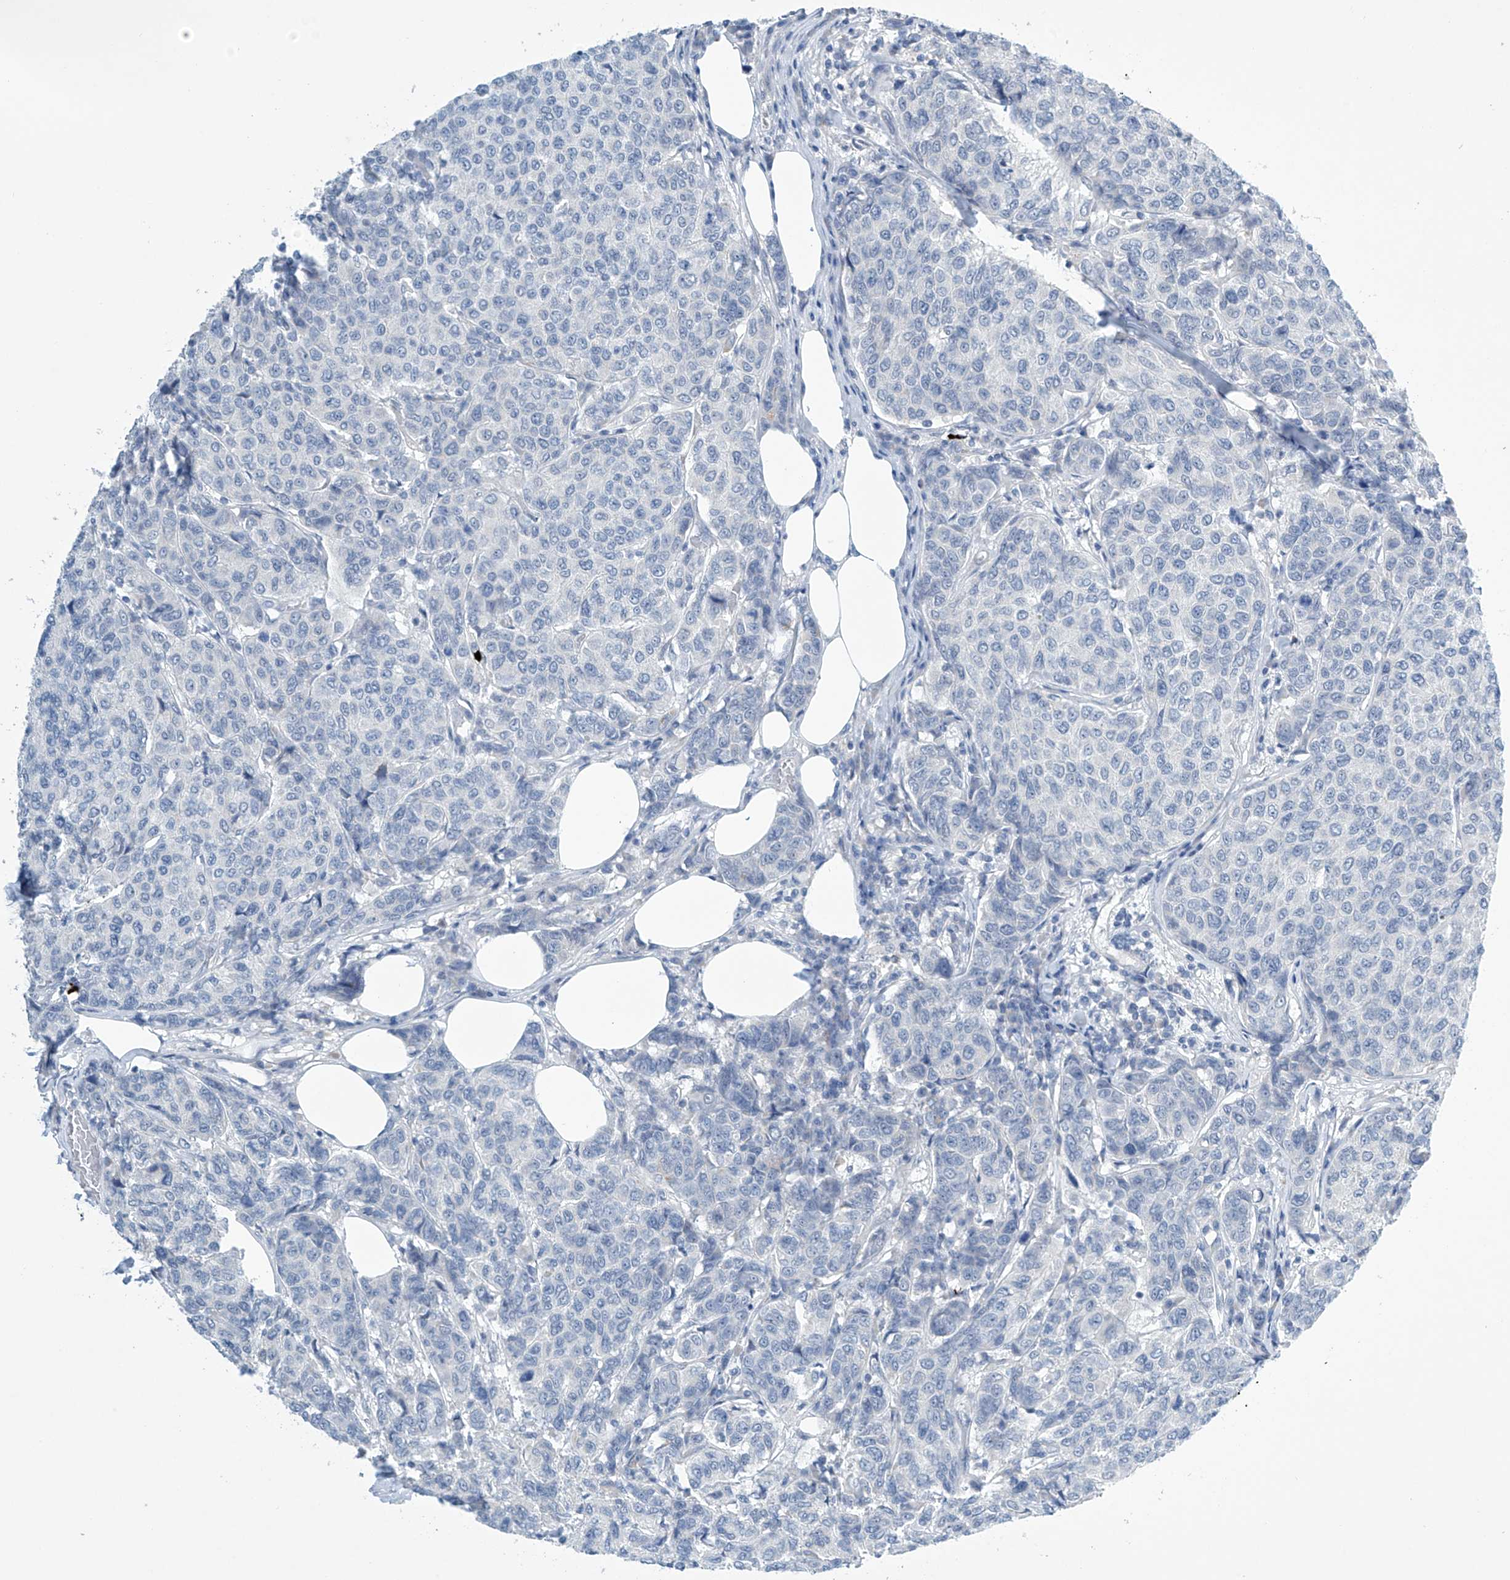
{"staining": {"intensity": "negative", "quantity": "none", "location": "none"}, "tissue": "breast cancer", "cell_type": "Tumor cells", "image_type": "cancer", "snomed": [{"axis": "morphology", "description": "Duct carcinoma"}, {"axis": "topography", "description": "Breast"}], "caption": "Immunohistochemistry (IHC) of human breast cancer shows no expression in tumor cells. (Stains: DAB (3,3'-diaminobenzidine) IHC with hematoxylin counter stain, Microscopy: brightfield microscopy at high magnification).", "gene": "SLC35A5", "patient": {"sex": "female", "age": 55}}